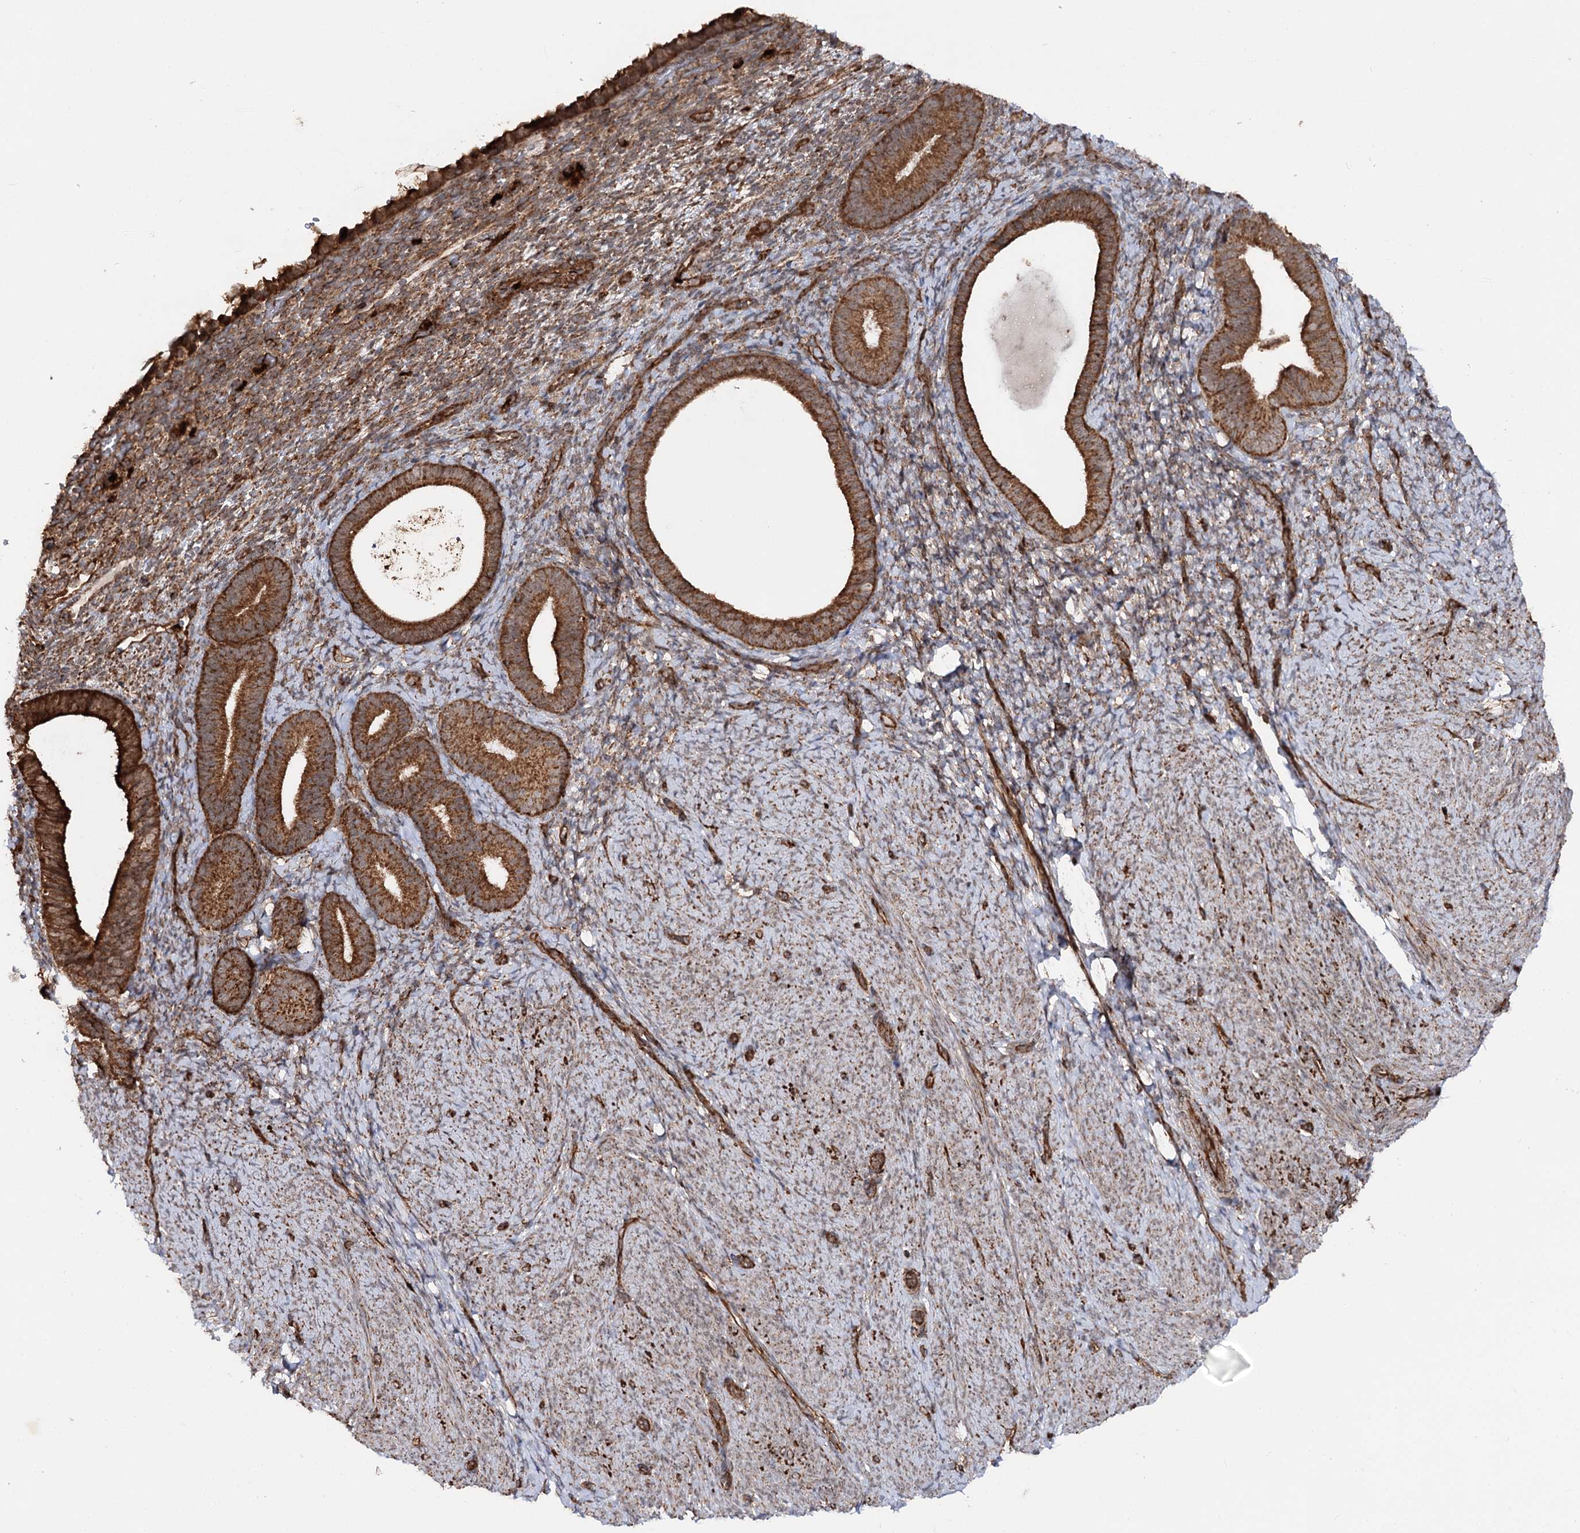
{"staining": {"intensity": "moderate", "quantity": "25%-75%", "location": "cytoplasmic/membranous"}, "tissue": "endometrium", "cell_type": "Cells in endometrial stroma", "image_type": "normal", "snomed": [{"axis": "morphology", "description": "Normal tissue, NOS"}, {"axis": "topography", "description": "Endometrium"}], "caption": "Benign endometrium was stained to show a protein in brown. There is medium levels of moderate cytoplasmic/membranous positivity in about 25%-75% of cells in endometrial stroma.", "gene": "FGFR1OP2", "patient": {"sex": "female", "age": 65}}